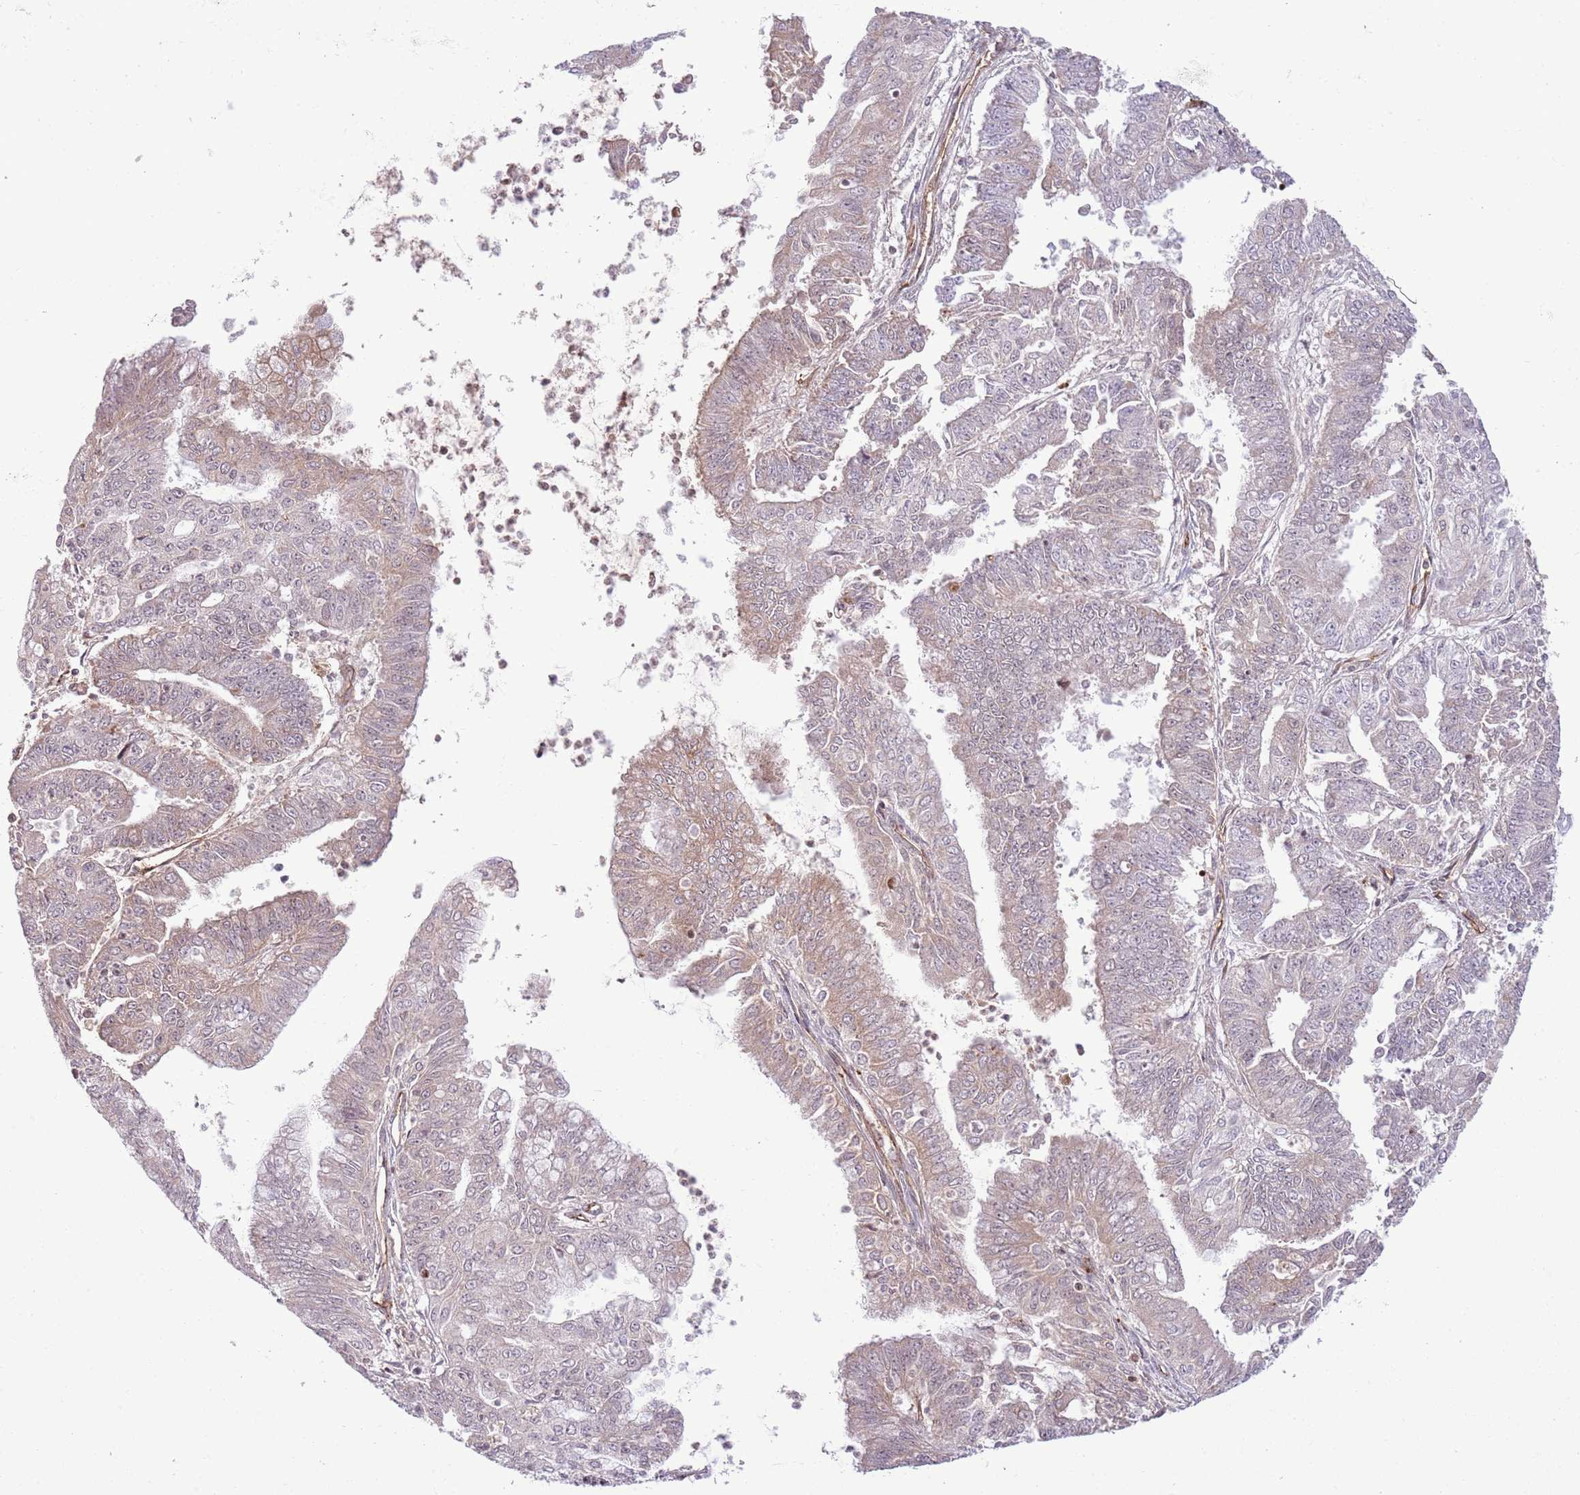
{"staining": {"intensity": "weak", "quantity": "25%-75%", "location": "cytoplasmic/membranous"}, "tissue": "endometrial cancer", "cell_type": "Tumor cells", "image_type": "cancer", "snomed": [{"axis": "morphology", "description": "Adenocarcinoma, NOS"}, {"axis": "topography", "description": "Endometrium"}], "caption": "An image of human endometrial adenocarcinoma stained for a protein demonstrates weak cytoplasmic/membranous brown staining in tumor cells.", "gene": "DPP10", "patient": {"sex": "female", "age": 73}}